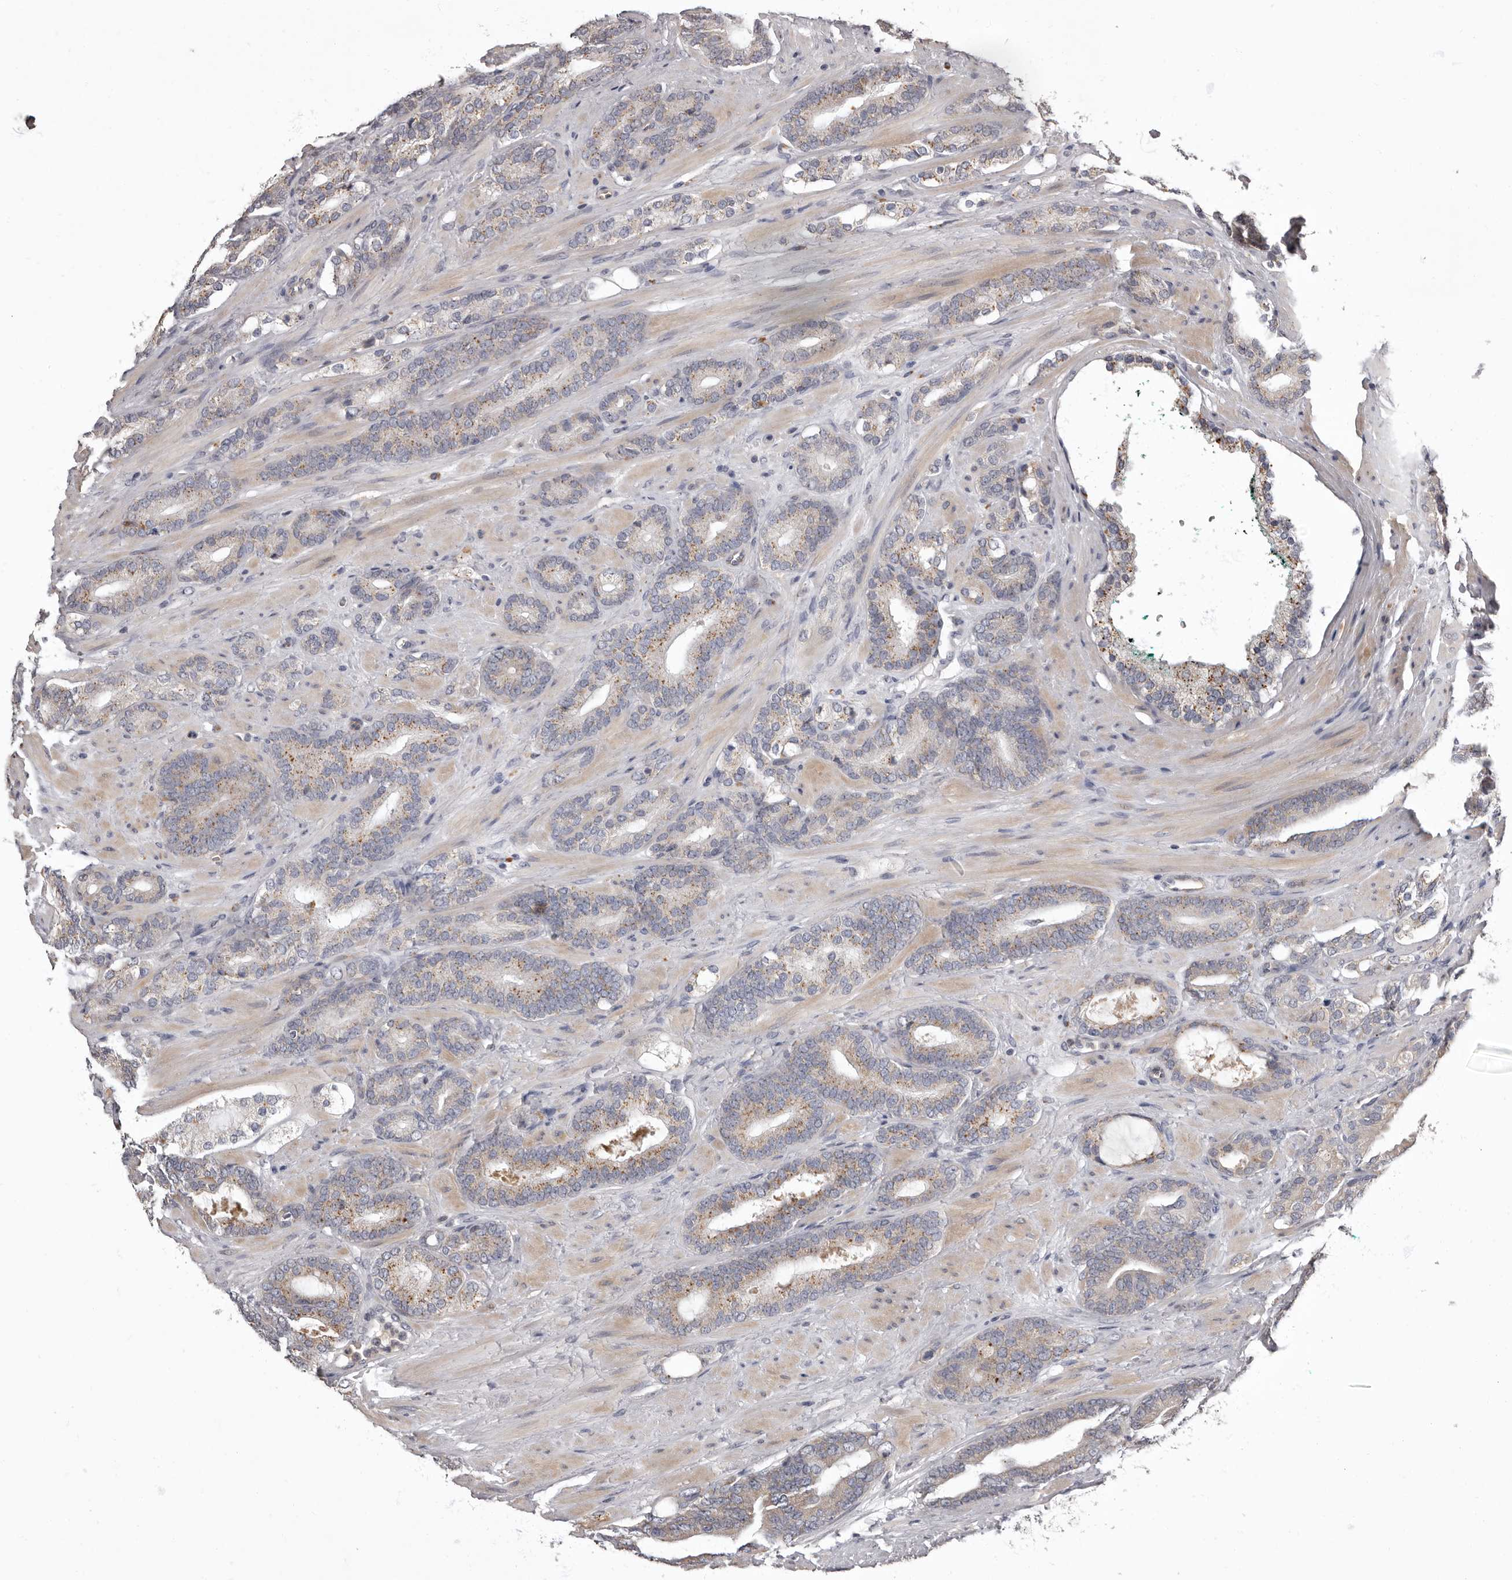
{"staining": {"intensity": "moderate", "quantity": "25%-75%", "location": "cytoplasmic/membranous"}, "tissue": "prostate cancer", "cell_type": "Tumor cells", "image_type": "cancer", "snomed": [{"axis": "morphology", "description": "Adenocarcinoma, Low grade"}, {"axis": "topography", "description": "Prostate"}], "caption": "IHC of human prostate cancer (adenocarcinoma (low-grade)) reveals medium levels of moderate cytoplasmic/membranous expression in about 25%-75% of tumor cells.", "gene": "ADCY2", "patient": {"sex": "male", "age": 63}}